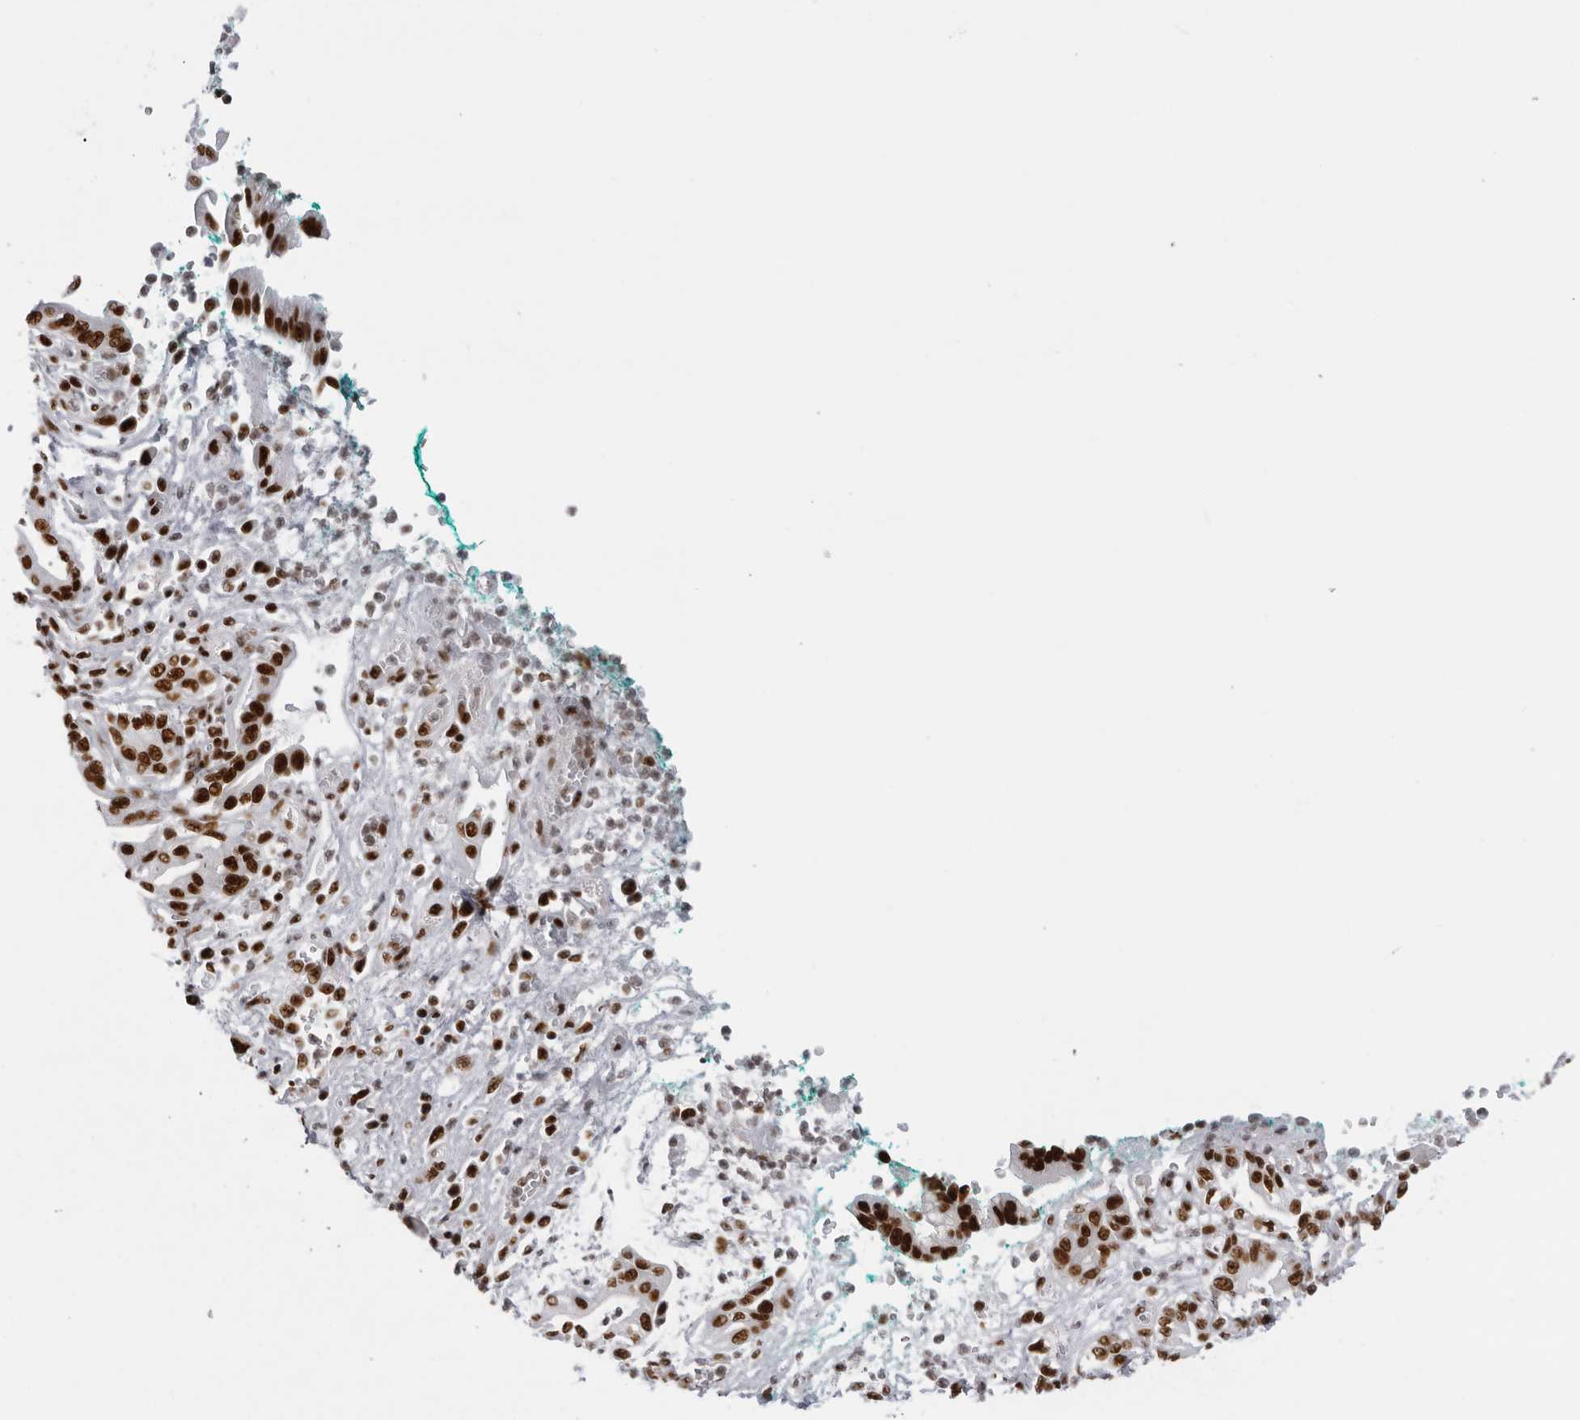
{"staining": {"intensity": "strong", "quantity": ">75%", "location": "nuclear"}, "tissue": "pancreatic cancer", "cell_type": "Tumor cells", "image_type": "cancer", "snomed": [{"axis": "morphology", "description": "Adenocarcinoma, NOS"}, {"axis": "topography", "description": "Pancreas"}], "caption": "This image reveals immunohistochemistry (IHC) staining of human adenocarcinoma (pancreatic), with high strong nuclear staining in approximately >75% of tumor cells.", "gene": "DHX9", "patient": {"sex": "male", "age": 78}}